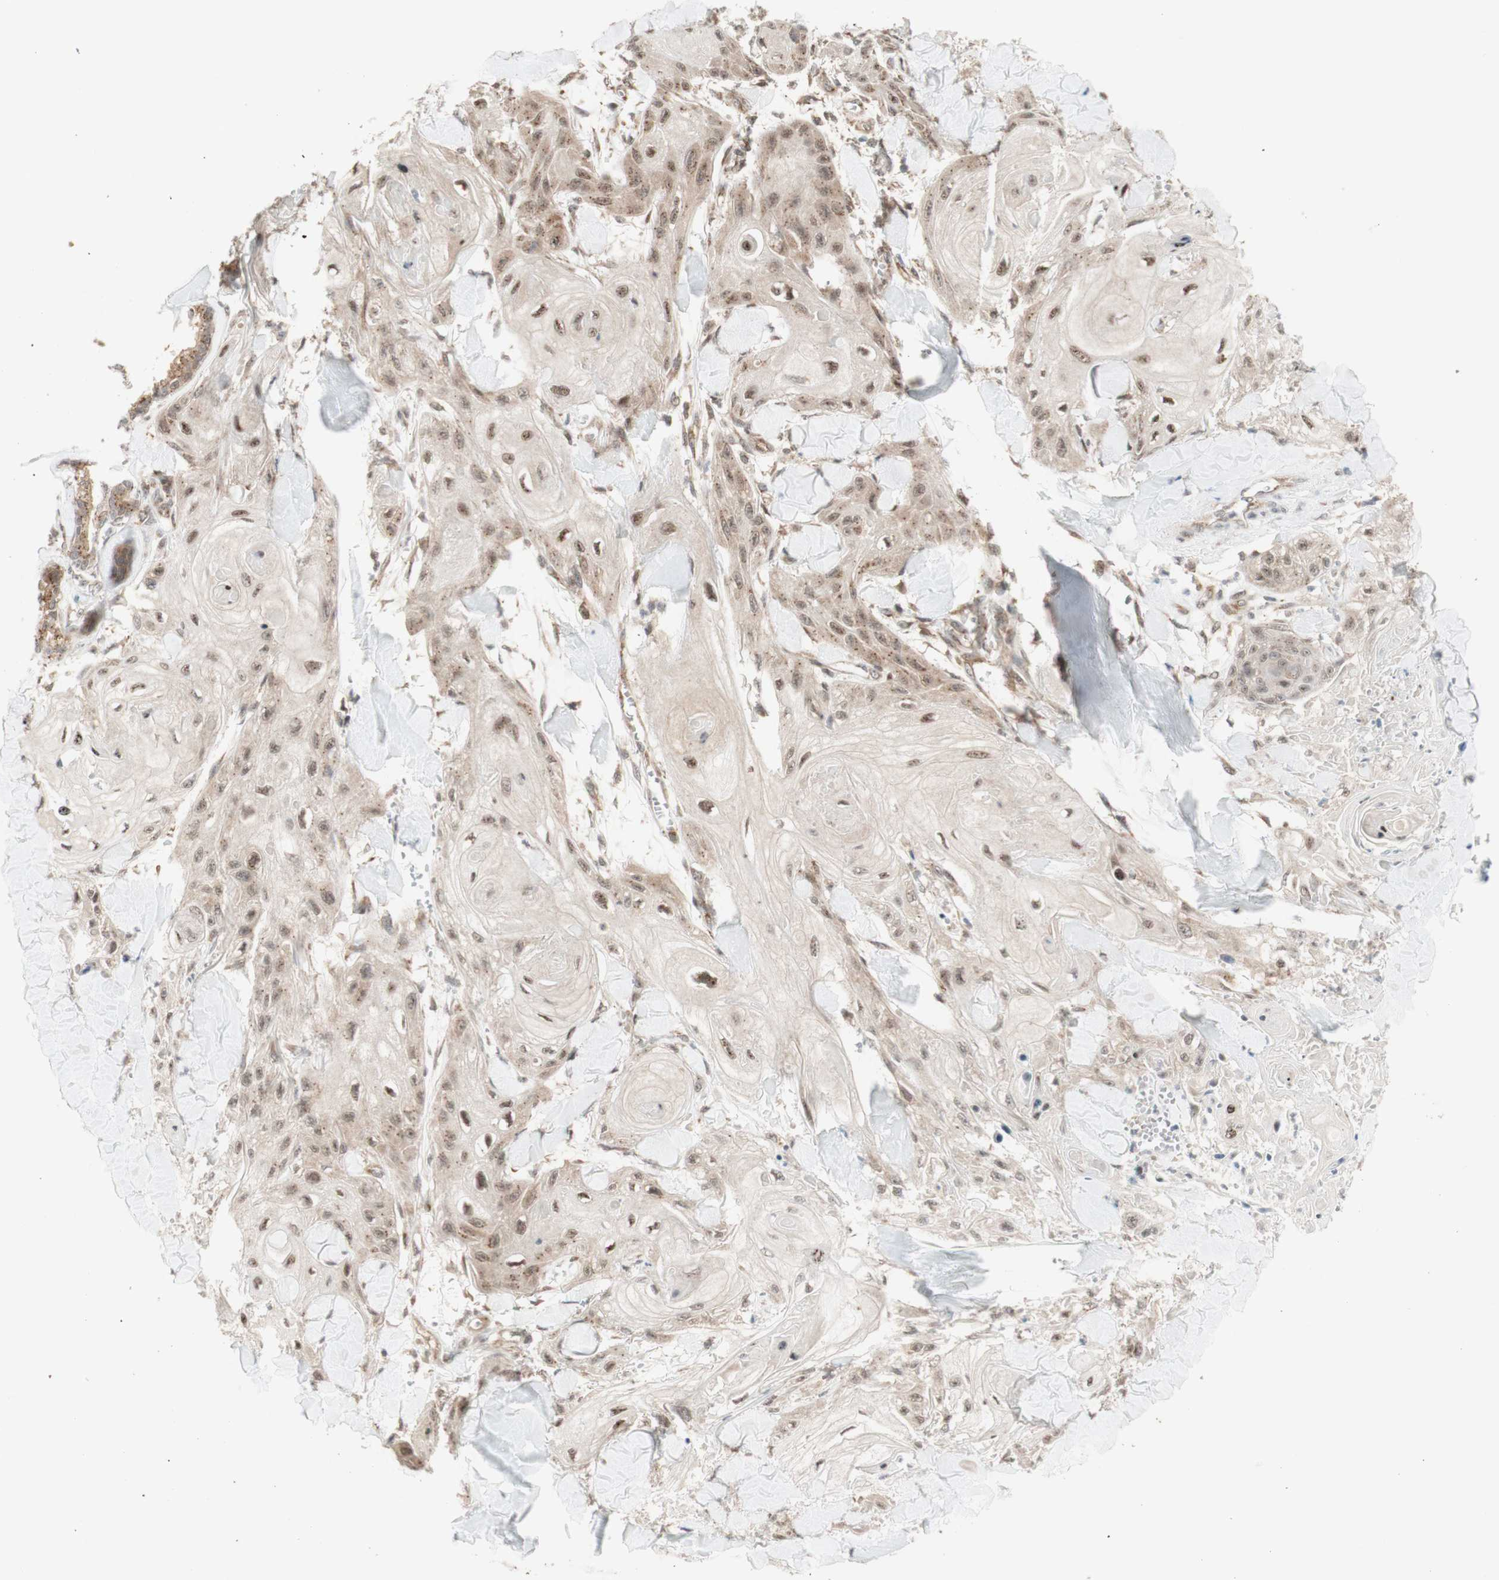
{"staining": {"intensity": "moderate", "quantity": ">75%", "location": "cytoplasmic/membranous"}, "tissue": "skin cancer", "cell_type": "Tumor cells", "image_type": "cancer", "snomed": [{"axis": "morphology", "description": "Squamous cell carcinoma, NOS"}, {"axis": "topography", "description": "Skin"}], "caption": "A brown stain labels moderate cytoplasmic/membranous staining of a protein in squamous cell carcinoma (skin) tumor cells. The staining was performed using DAB to visualize the protein expression in brown, while the nuclei were stained in blue with hematoxylin (Magnification: 20x).", "gene": "CYLD", "patient": {"sex": "male", "age": 74}}